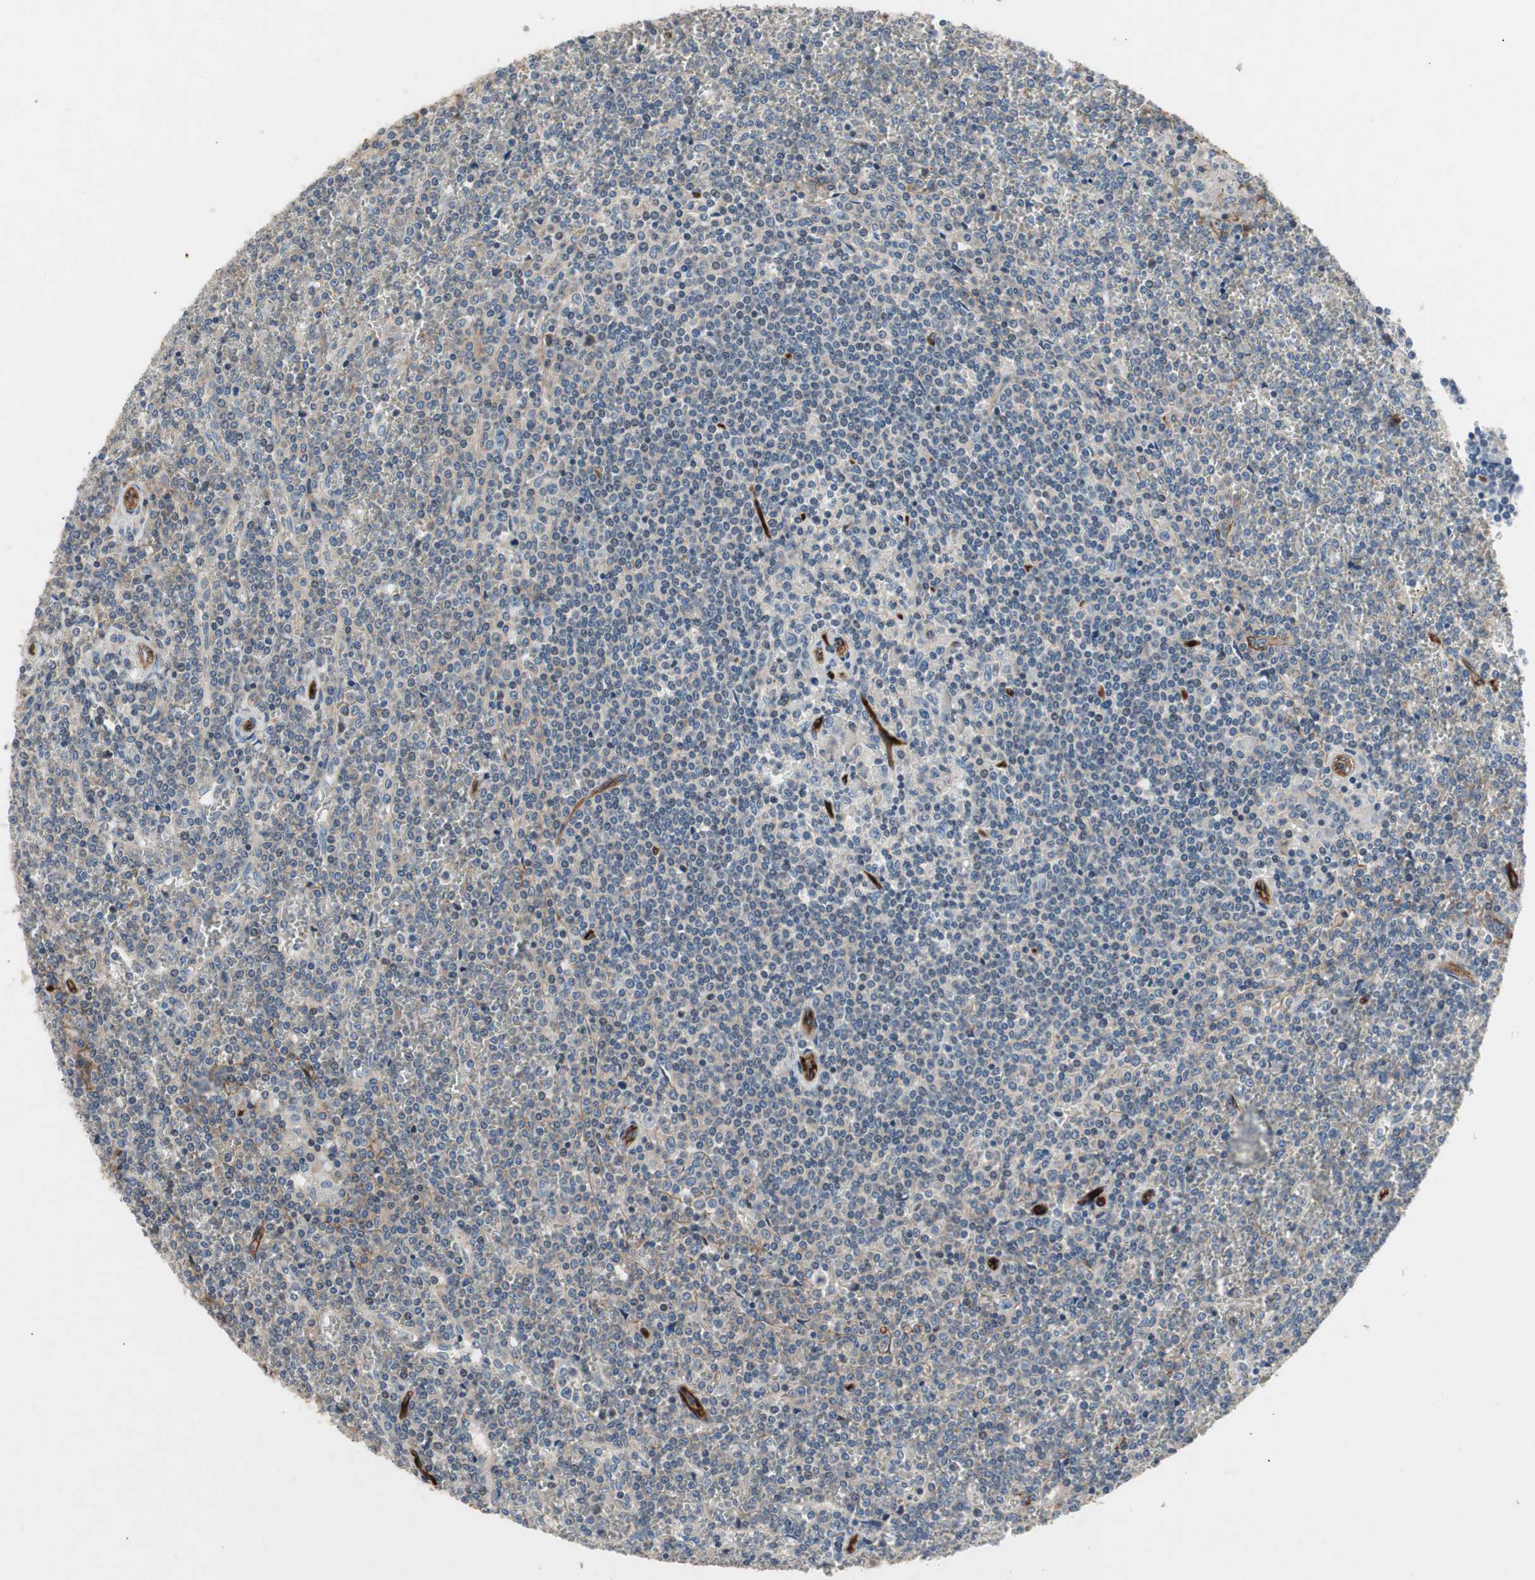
{"staining": {"intensity": "moderate", "quantity": "<25%", "location": "cytoplasmic/membranous"}, "tissue": "lymphoma", "cell_type": "Tumor cells", "image_type": "cancer", "snomed": [{"axis": "morphology", "description": "Malignant lymphoma, non-Hodgkin's type, Low grade"}, {"axis": "topography", "description": "Spleen"}], "caption": "Protein expression analysis of low-grade malignant lymphoma, non-Hodgkin's type shows moderate cytoplasmic/membranous expression in about <25% of tumor cells.", "gene": "ALPL", "patient": {"sex": "female", "age": 19}}